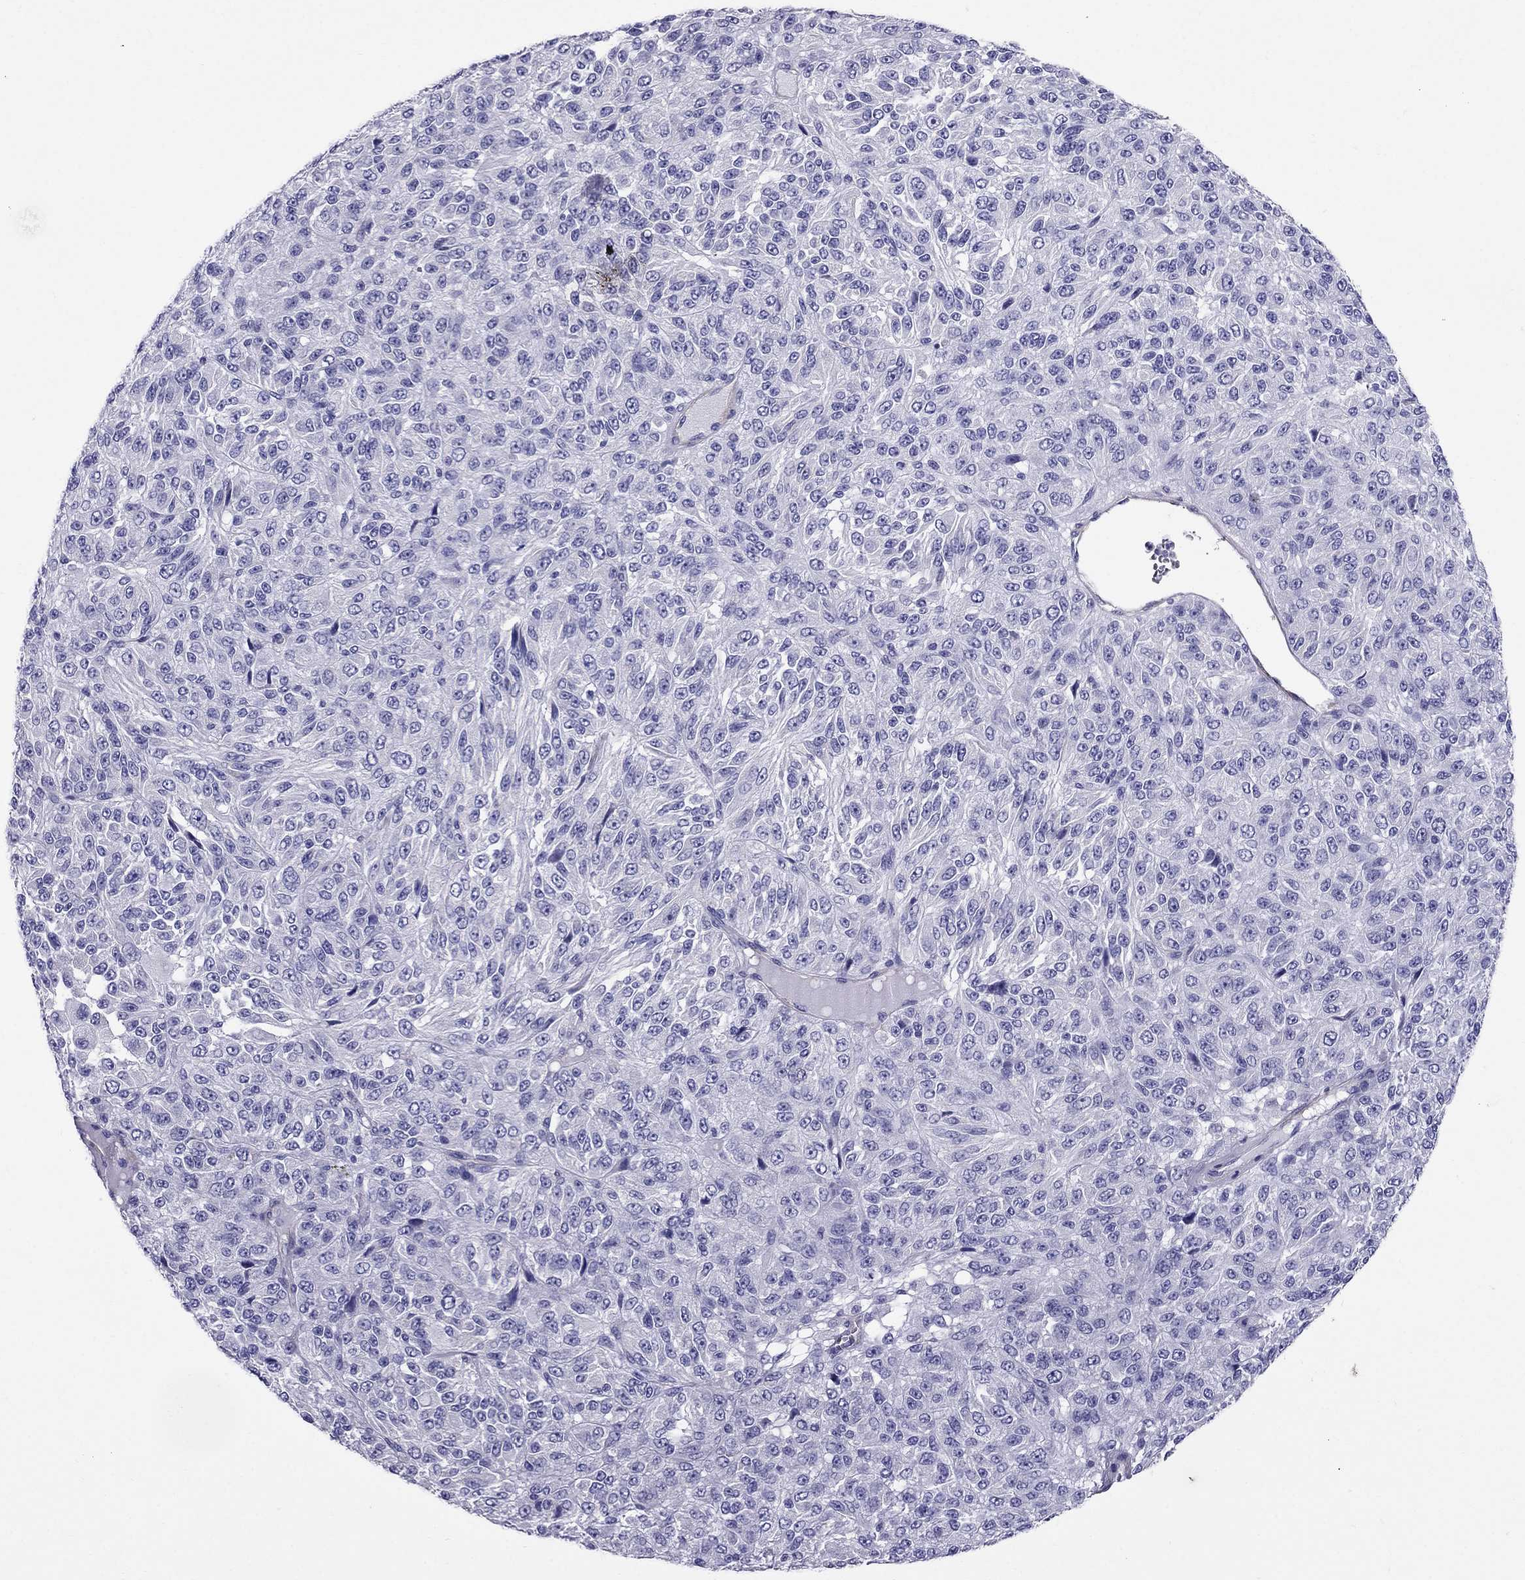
{"staining": {"intensity": "negative", "quantity": "none", "location": "none"}, "tissue": "melanoma", "cell_type": "Tumor cells", "image_type": "cancer", "snomed": [{"axis": "morphology", "description": "Malignant melanoma, Metastatic site"}, {"axis": "topography", "description": "Brain"}], "caption": "There is no significant expression in tumor cells of malignant melanoma (metastatic site). (Brightfield microscopy of DAB (3,3'-diaminobenzidine) immunohistochemistry (IHC) at high magnification).", "gene": "GPR50", "patient": {"sex": "female", "age": 56}}